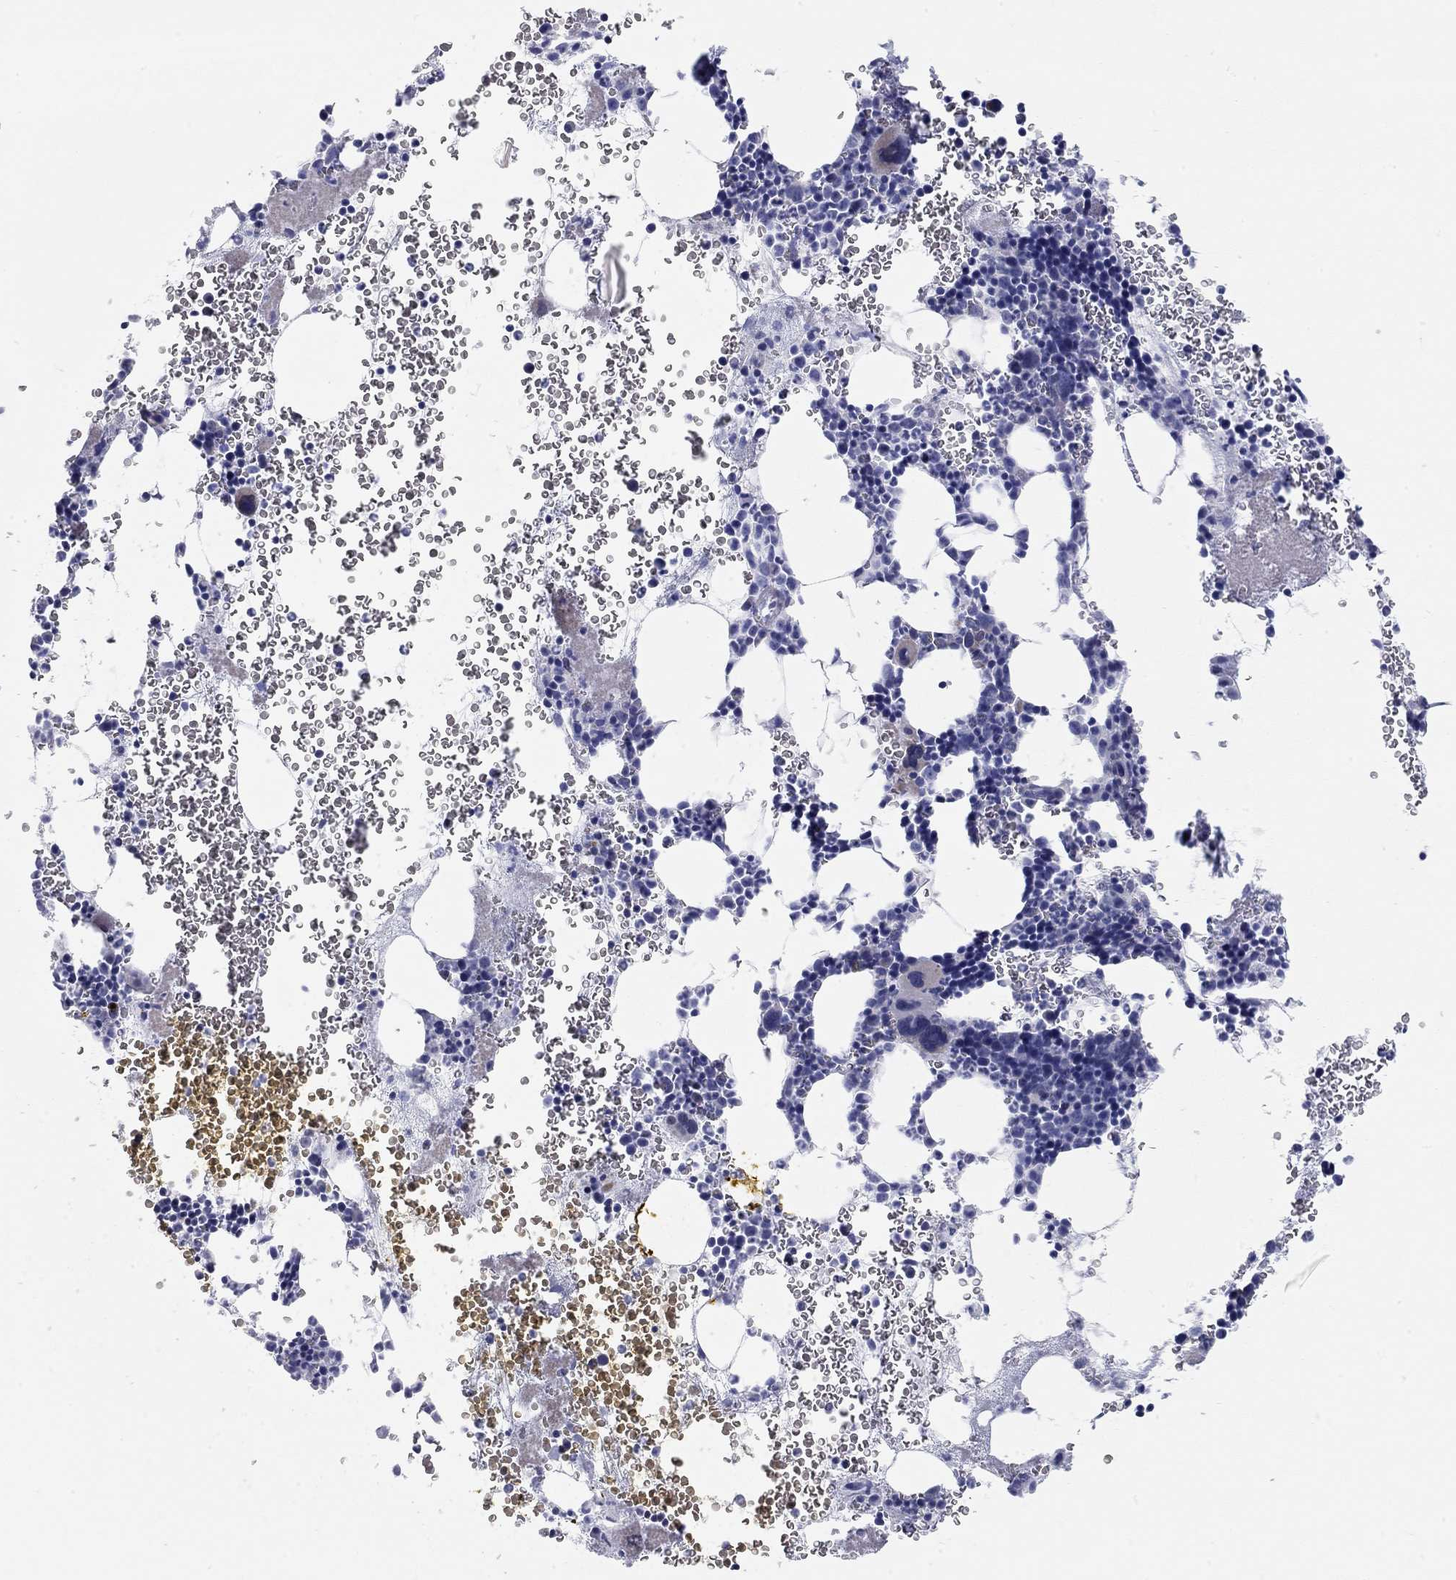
{"staining": {"intensity": "negative", "quantity": "none", "location": "none"}, "tissue": "bone marrow", "cell_type": "Hematopoietic cells", "image_type": "normal", "snomed": [{"axis": "morphology", "description": "Normal tissue, NOS"}, {"axis": "topography", "description": "Bone marrow"}], "caption": "Immunohistochemistry of normal human bone marrow reveals no expression in hematopoietic cells. The staining is performed using DAB brown chromogen with nuclei counter-stained in using hematoxylin.", "gene": "CHI3L2", "patient": {"sex": "male", "age": 44}}